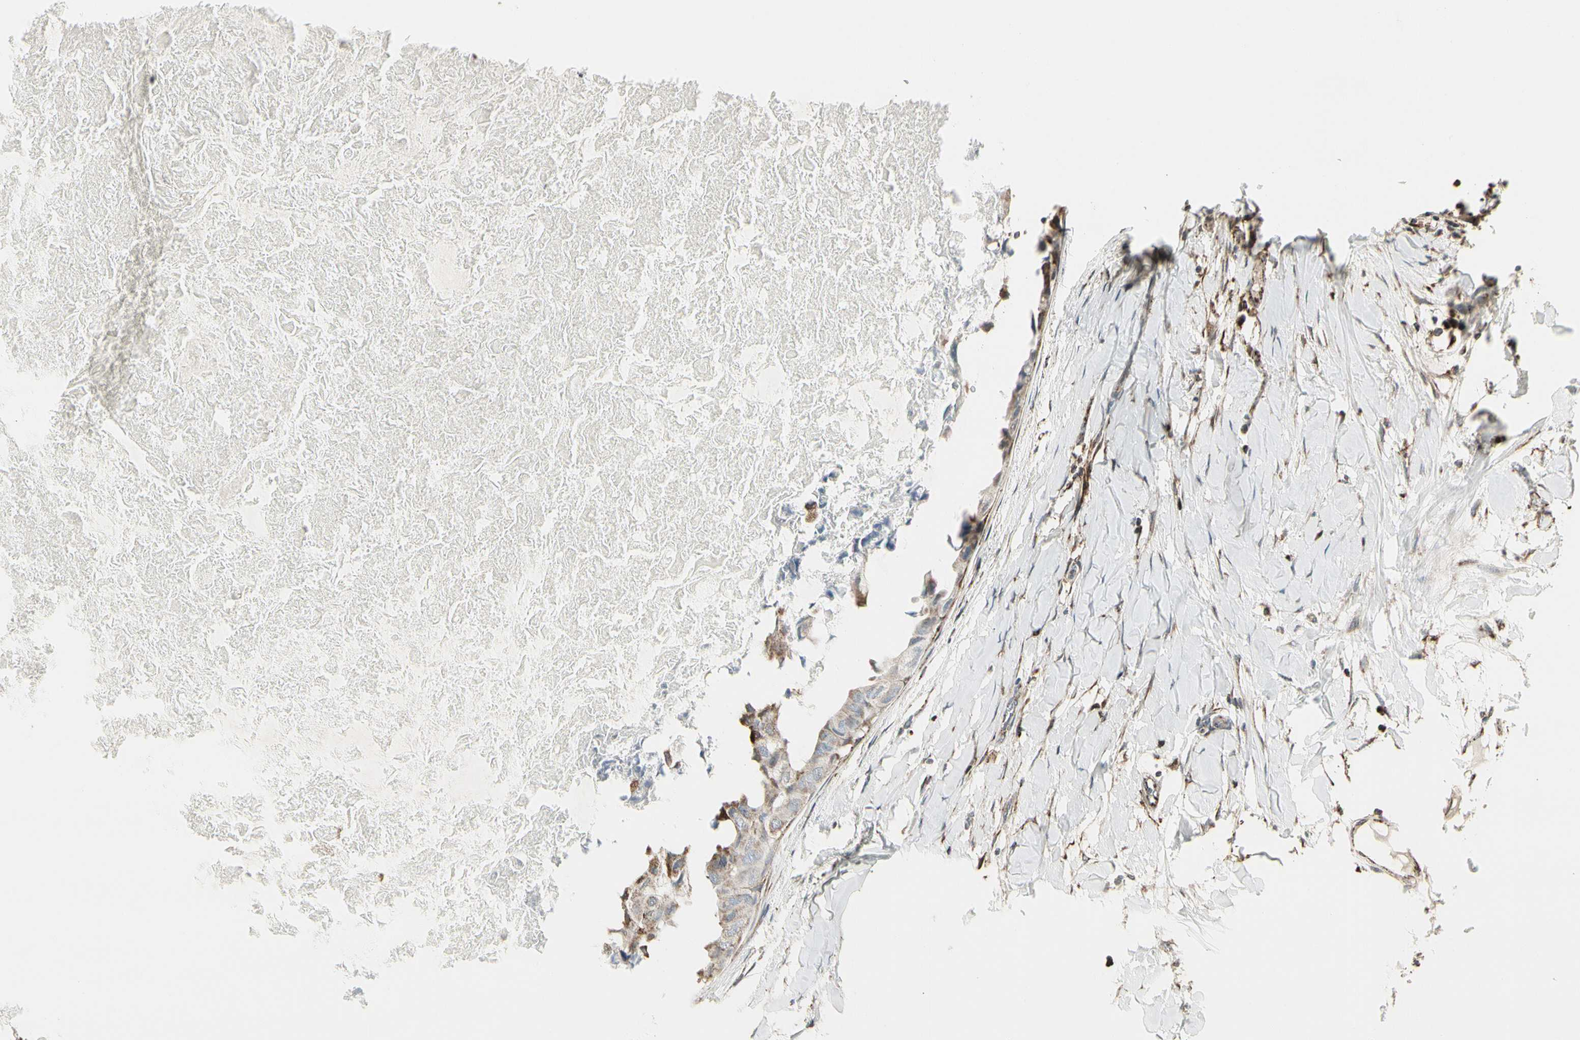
{"staining": {"intensity": "moderate", "quantity": ">75%", "location": "cytoplasmic/membranous"}, "tissue": "breast cancer", "cell_type": "Tumor cells", "image_type": "cancer", "snomed": [{"axis": "morphology", "description": "Duct carcinoma"}, {"axis": "topography", "description": "Breast"}], "caption": "IHC of breast cancer demonstrates medium levels of moderate cytoplasmic/membranous staining in about >75% of tumor cells. The staining was performed using DAB (3,3'-diaminobenzidine) to visualize the protein expression in brown, while the nuclei were stained in blue with hematoxylin (Magnification: 20x).", "gene": "TMEM176A", "patient": {"sex": "female", "age": 40}}